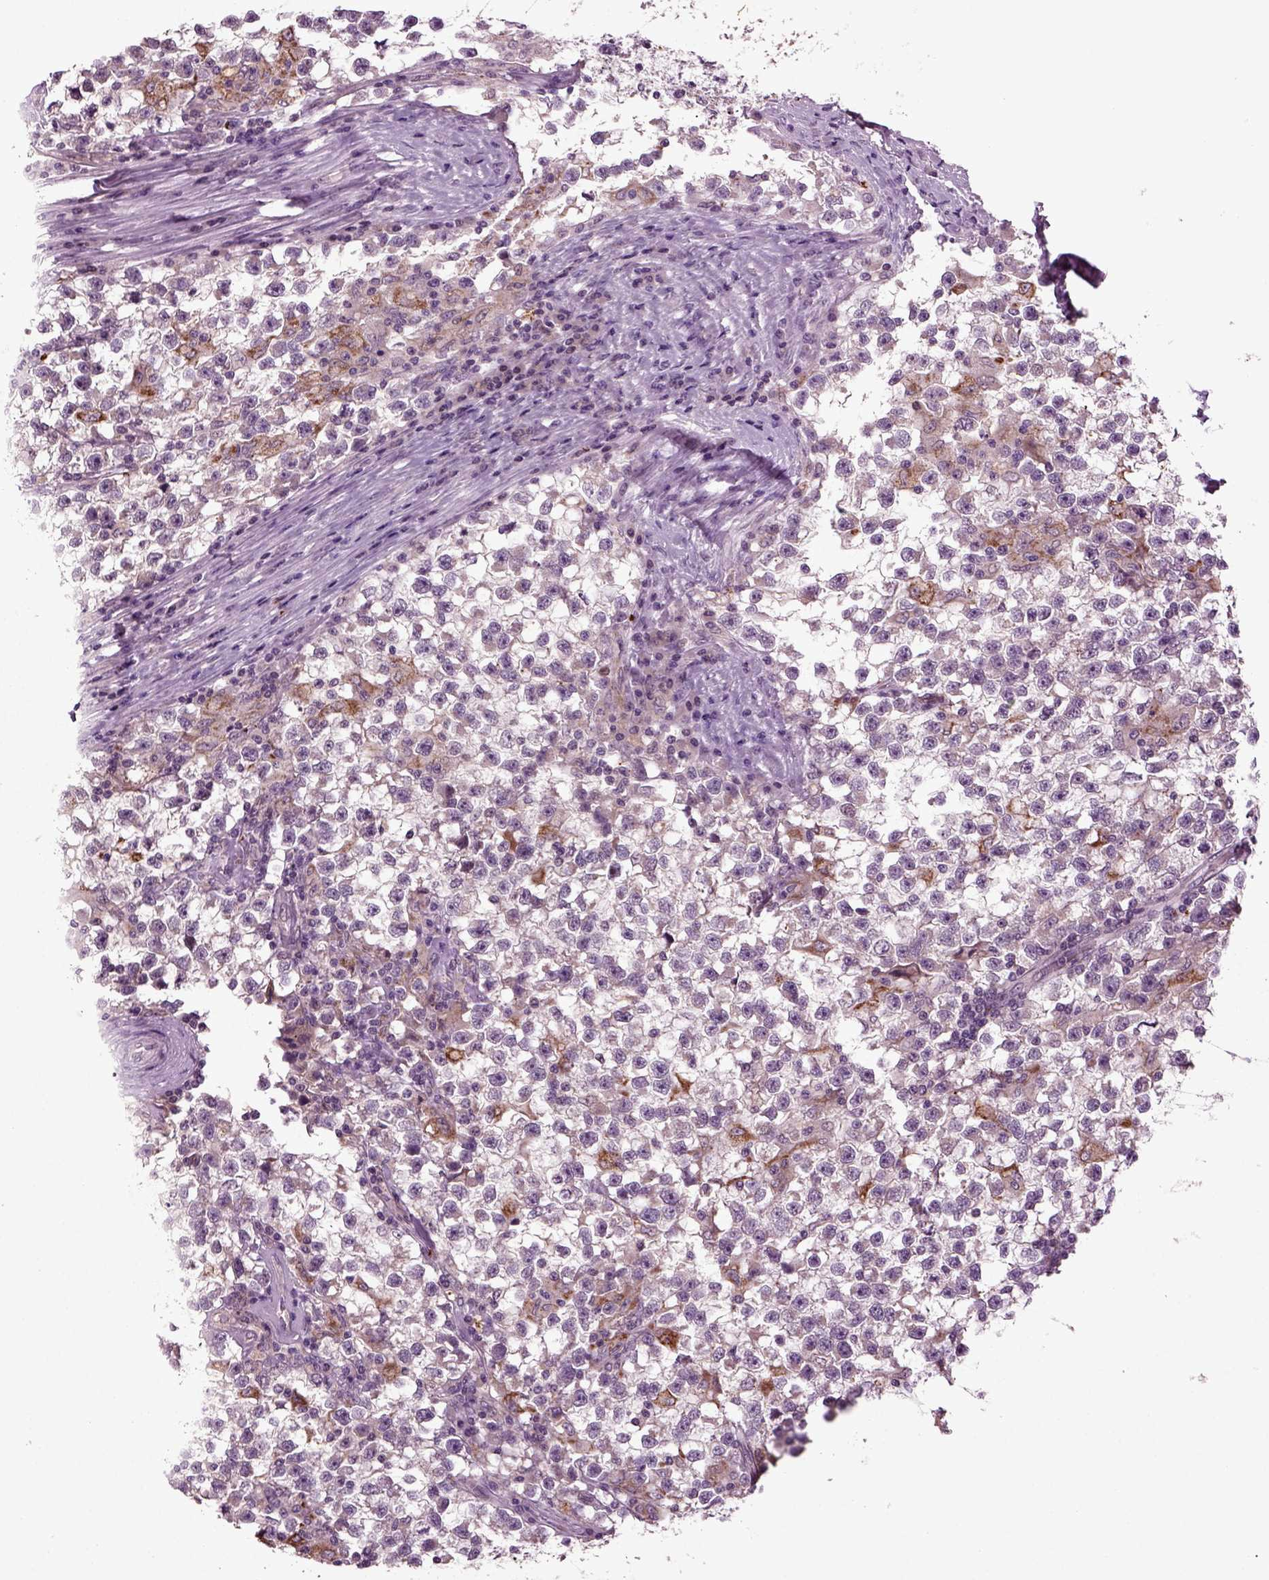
{"staining": {"intensity": "moderate", "quantity": "<25%", "location": "cytoplasmic/membranous"}, "tissue": "testis cancer", "cell_type": "Tumor cells", "image_type": "cancer", "snomed": [{"axis": "morphology", "description": "Seminoma, NOS"}, {"axis": "topography", "description": "Testis"}], "caption": "IHC (DAB) staining of human testis cancer (seminoma) reveals moderate cytoplasmic/membranous protein expression in approximately <25% of tumor cells.", "gene": "SLC17A6", "patient": {"sex": "male", "age": 31}}